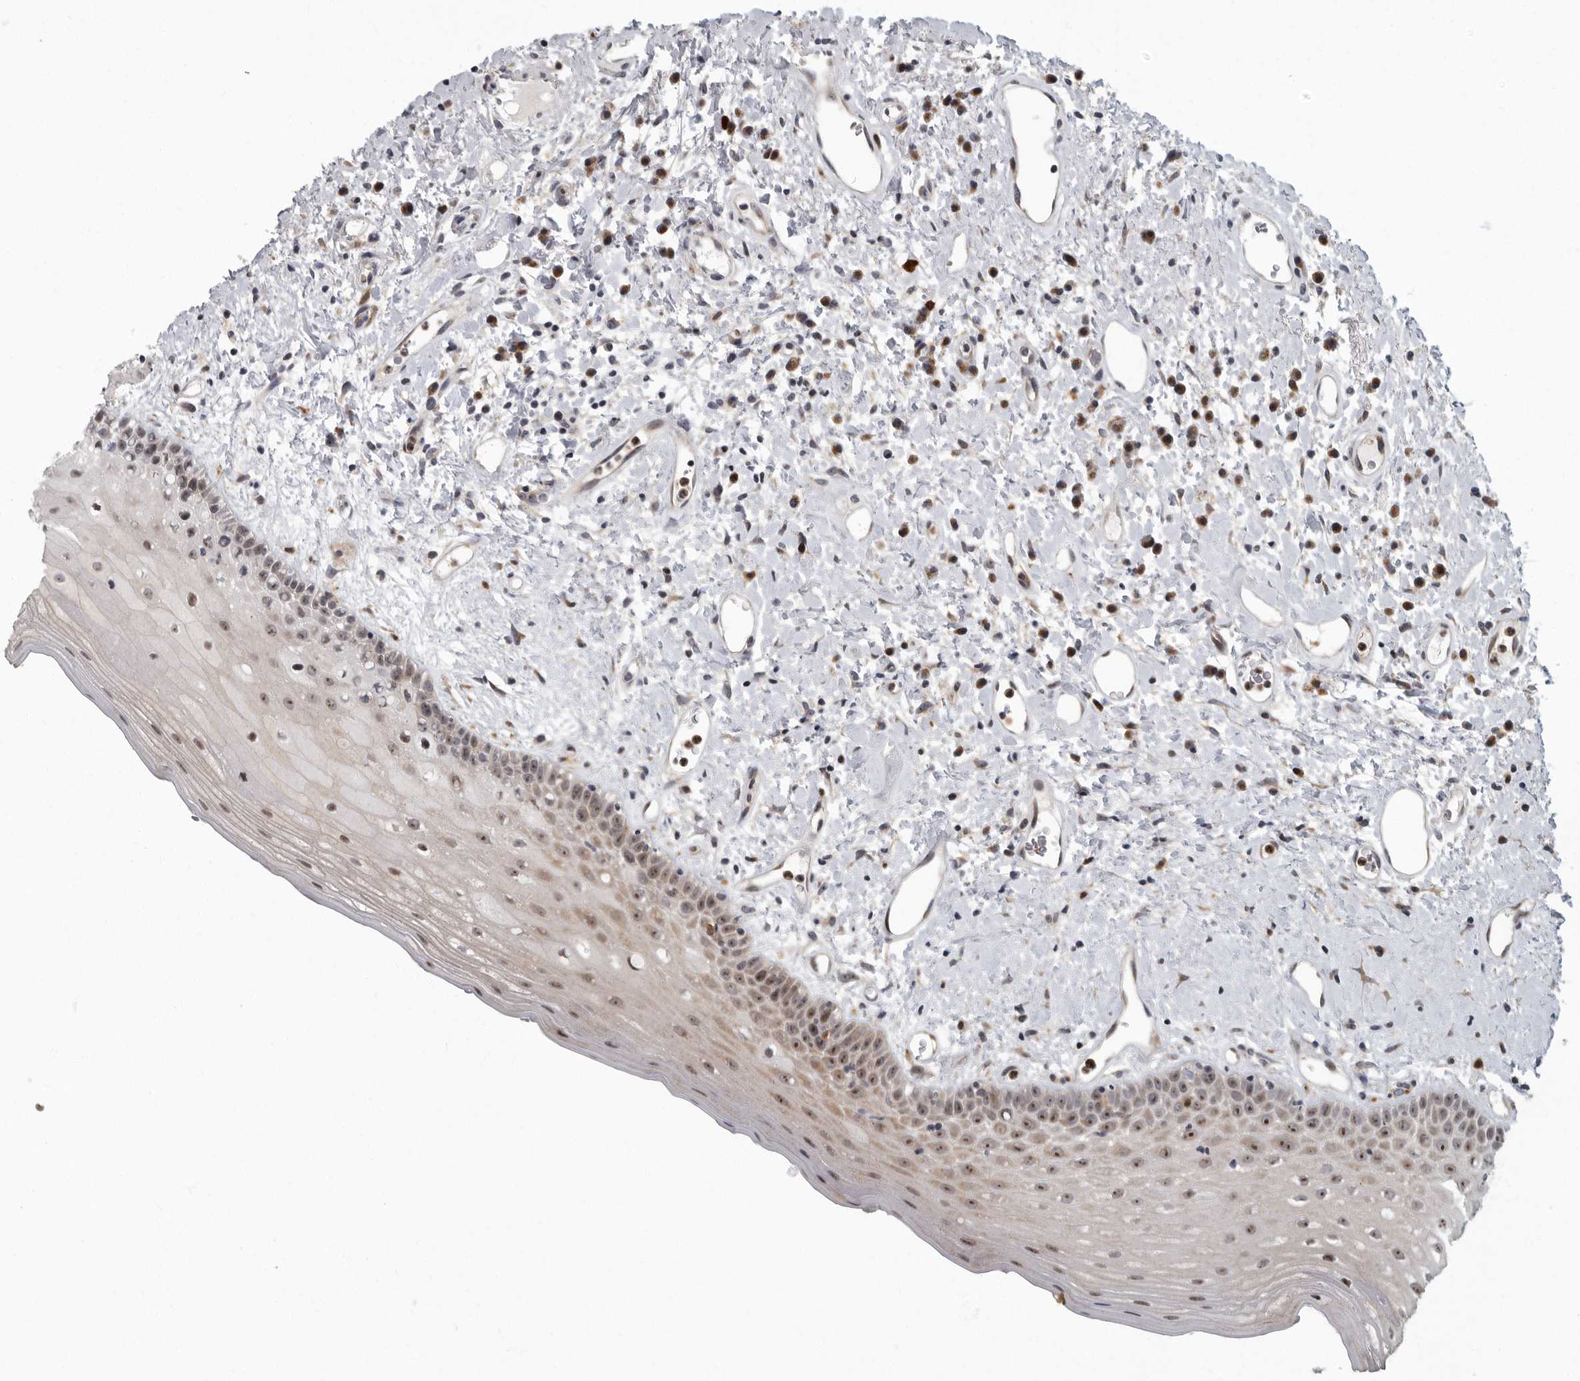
{"staining": {"intensity": "moderate", "quantity": "25%-75%", "location": "cytoplasmic/membranous,nuclear"}, "tissue": "oral mucosa", "cell_type": "Squamous epithelial cells", "image_type": "normal", "snomed": [{"axis": "morphology", "description": "Normal tissue, NOS"}, {"axis": "topography", "description": "Oral tissue"}], "caption": "This photomicrograph demonstrates immunohistochemistry staining of benign human oral mucosa, with medium moderate cytoplasmic/membranous,nuclear staining in approximately 25%-75% of squamous epithelial cells.", "gene": "PDCD11", "patient": {"sex": "female", "age": 76}}